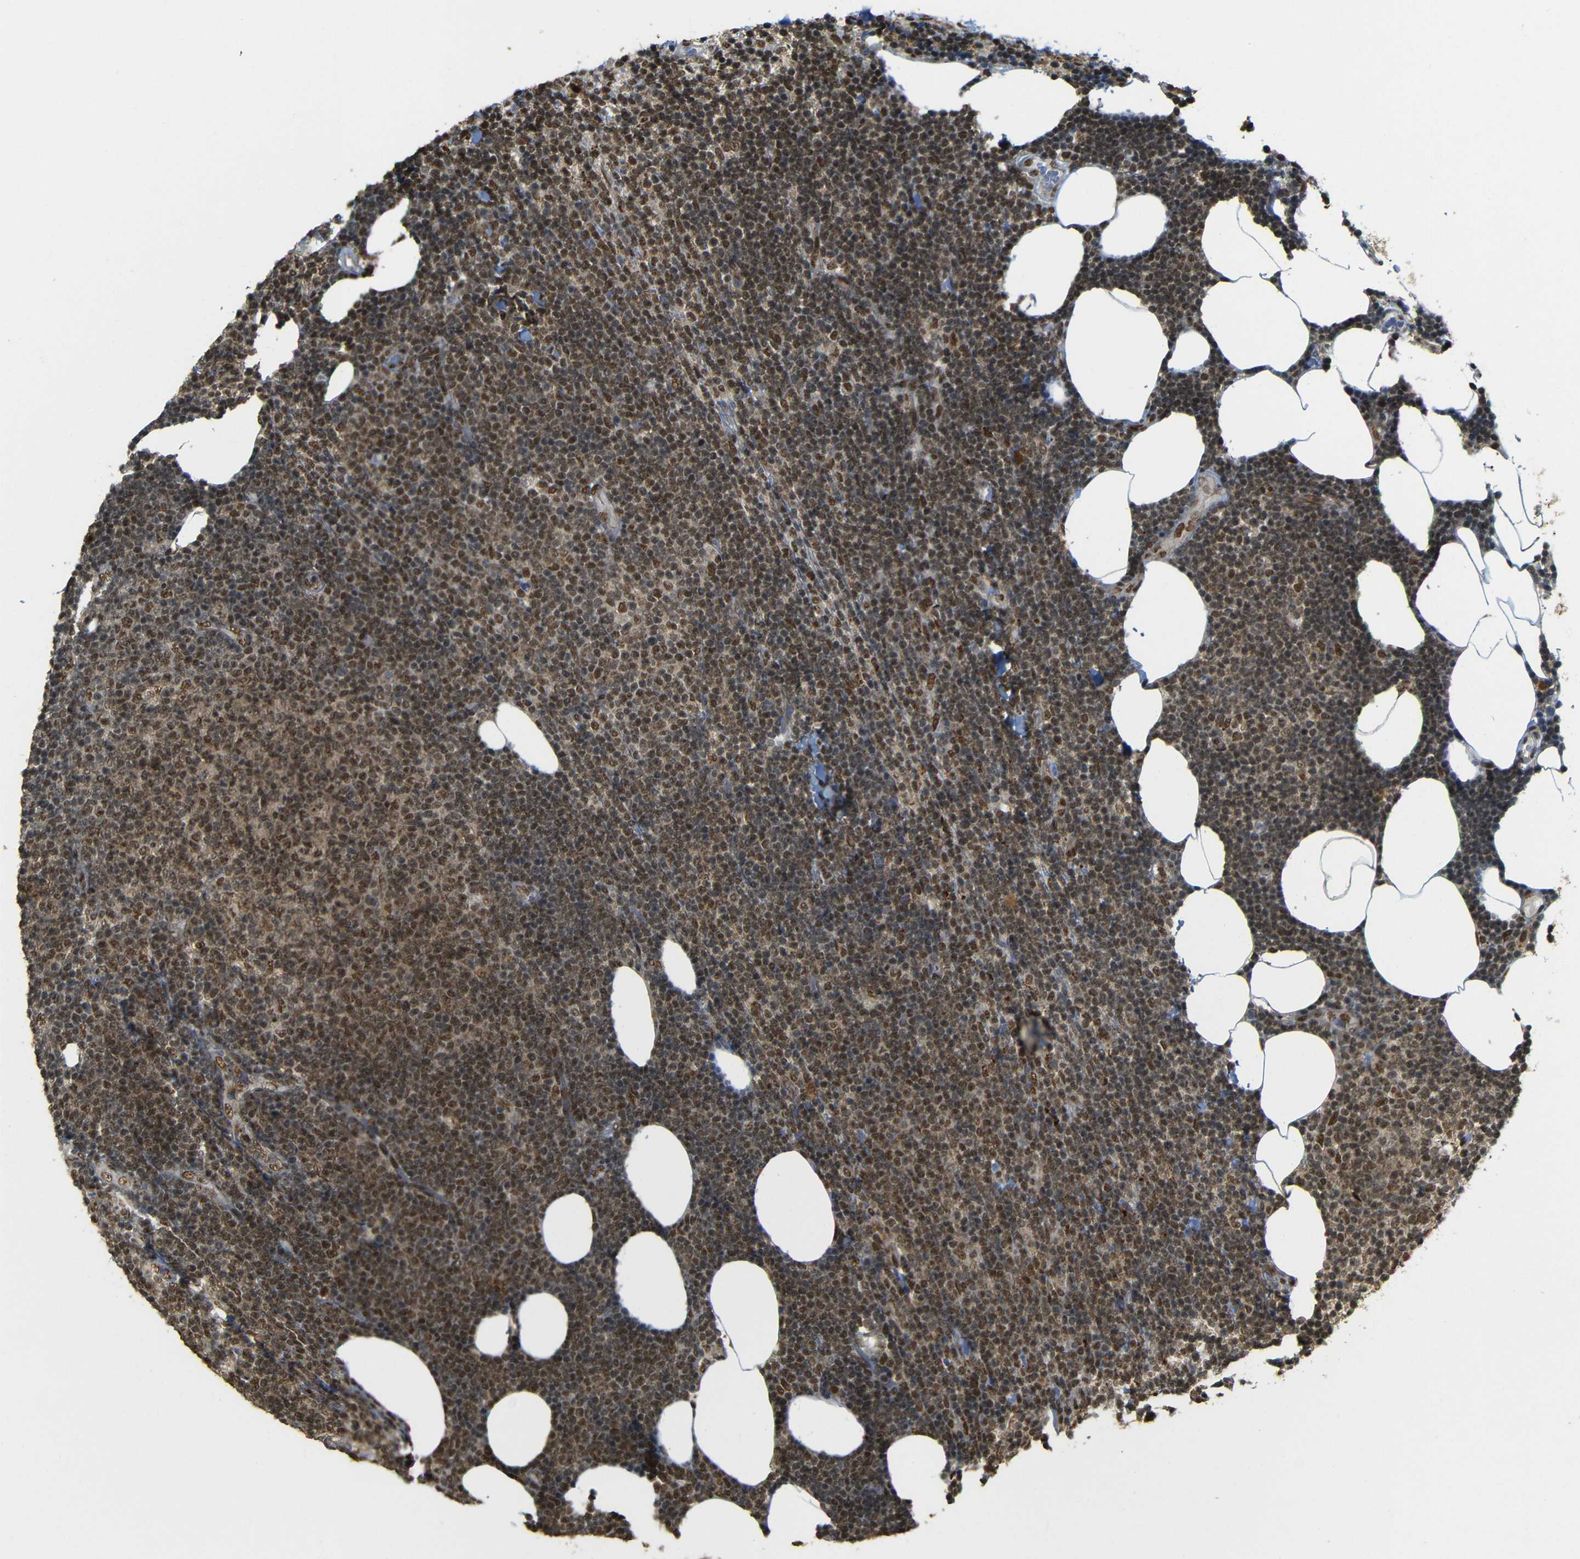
{"staining": {"intensity": "moderate", "quantity": ">75%", "location": "nuclear"}, "tissue": "lymphoma", "cell_type": "Tumor cells", "image_type": "cancer", "snomed": [{"axis": "morphology", "description": "Malignant lymphoma, non-Hodgkin's type, Low grade"}, {"axis": "topography", "description": "Lymph node"}], "caption": "Lymphoma tissue displays moderate nuclear expression in about >75% of tumor cells, visualized by immunohistochemistry.", "gene": "TCF7L2", "patient": {"sex": "male", "age": 66}}